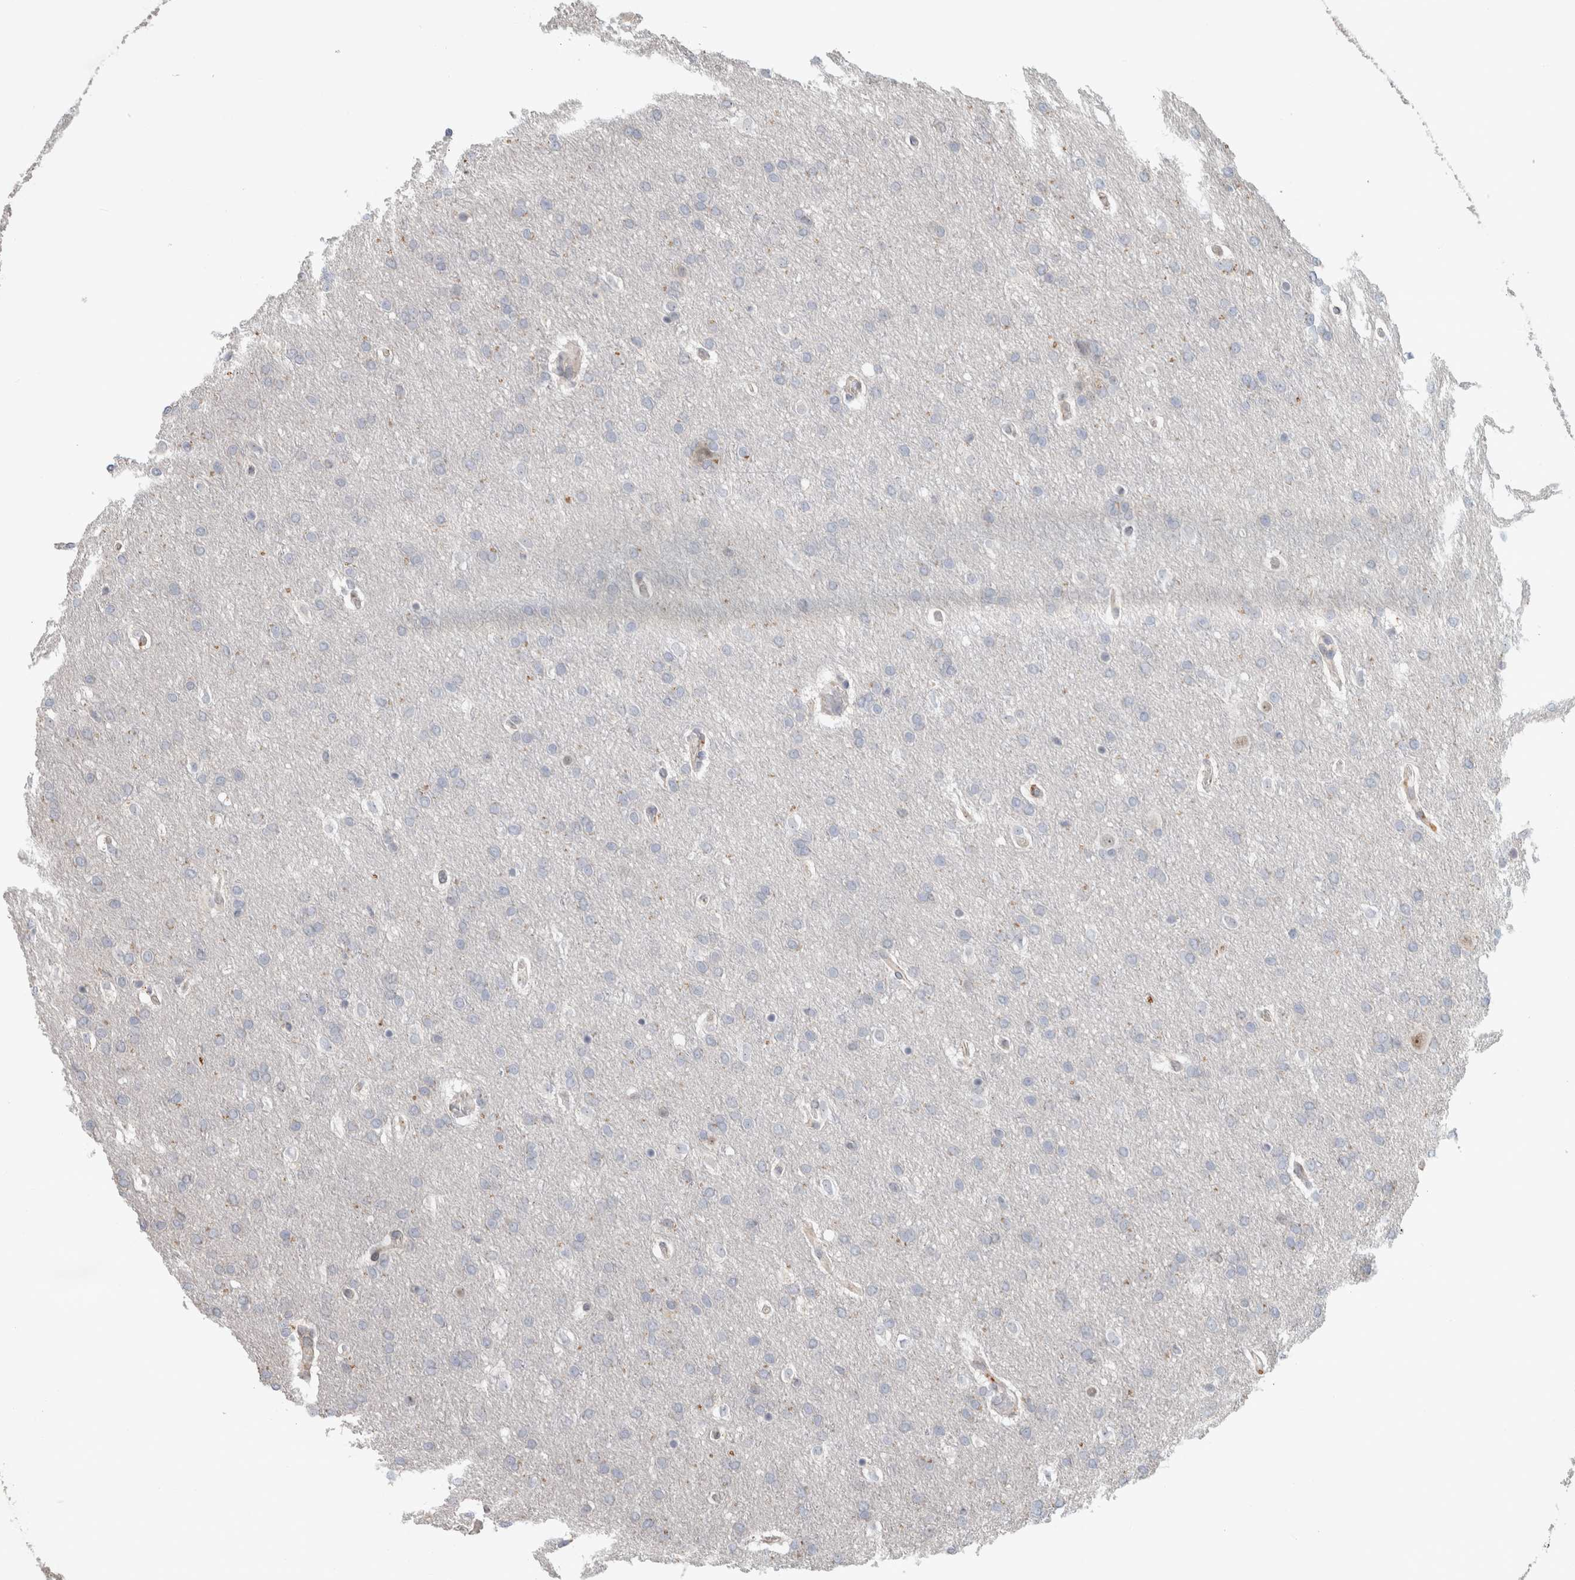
{"staining": {"intensity": "negative", "quantity": "none", "location": "none"}, "tissue": "glioma", "cell_type": "Tumor cells", "image_type": "cancer", "snomed": [{"axis": "morphology", "description": "Glioma, malignant, Low grade"}, {"axis": "topography", "description": "Brain"}], "caption": "Glioma was stained to show a protein in brown. There is no significant staining in tumor cells. The staining was performed using DAB (3,3'-diaminobenzidine) to visualize the protein expression in brown, while the nuclei were stained in blue with hematoxylin (Magnification: 20x).", "gene": "NAB2", "patient": {"sex": "female", "age": 37}}